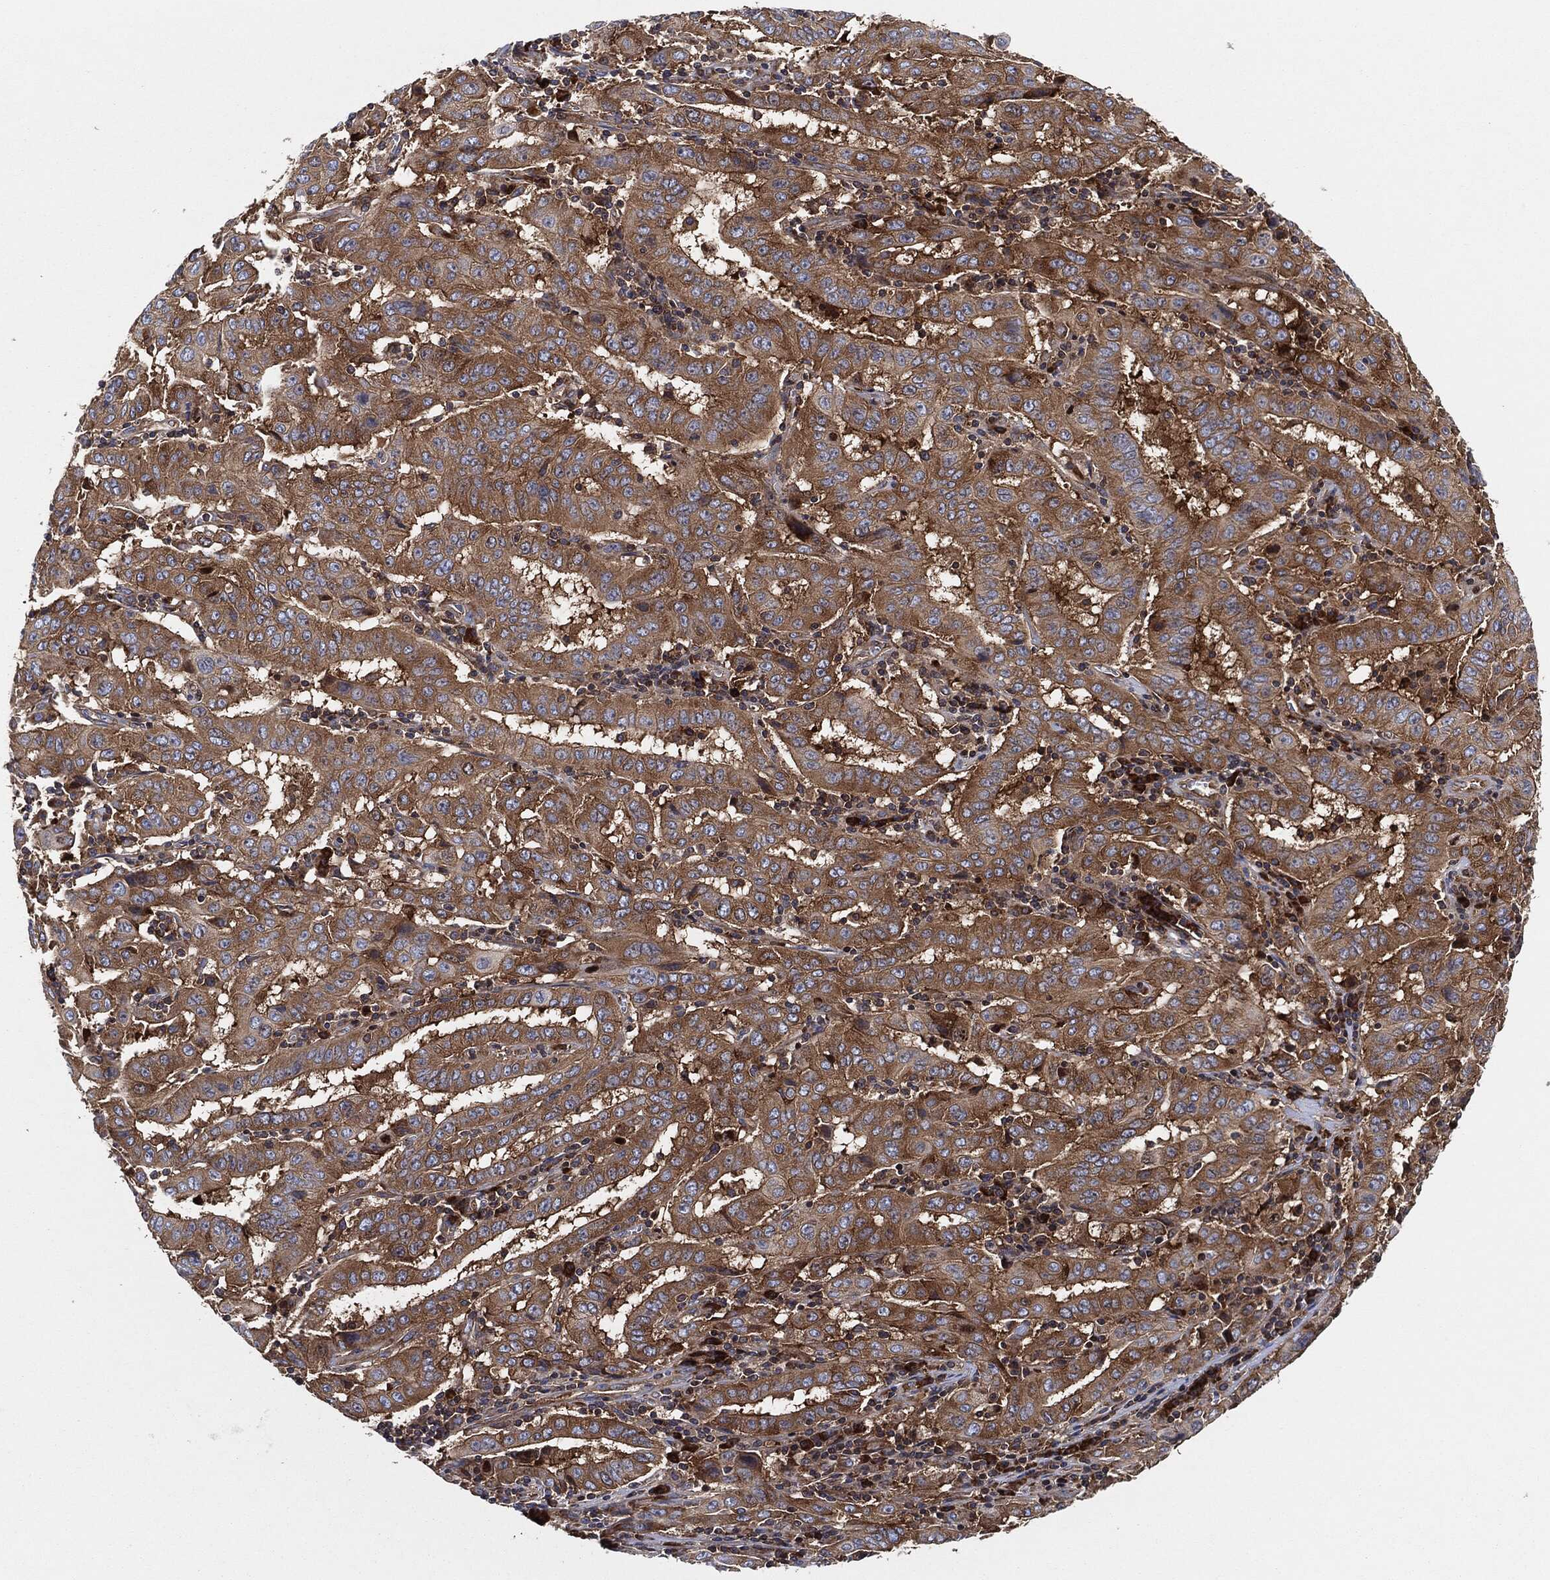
{"staining": {"intensity": "strong", "quantity": ">75%", "location": "cytoplasmic/membranous"}, "tissue": "pancreatic cancer", "cell_type": "Tumor cells", "image_type": "cancer", "snomed": [{"axis": "morphology", "description": "Adenocarcinoma, NOS"}, {"axis": "topography", "description": "Pancreas"}], "caption": "The histopathology image reveals staining of pancreatic adenocarcinoma, revealing strong cytoplasmic/membranous protein expression (brown color) within tumor cells. Using DAB (brown) and hematoxylin (blue) stains, captured at high magnification using brightfield microscopy.", "gene": "EIF2S2", "patient": {"sex": "male", "age": 63}}